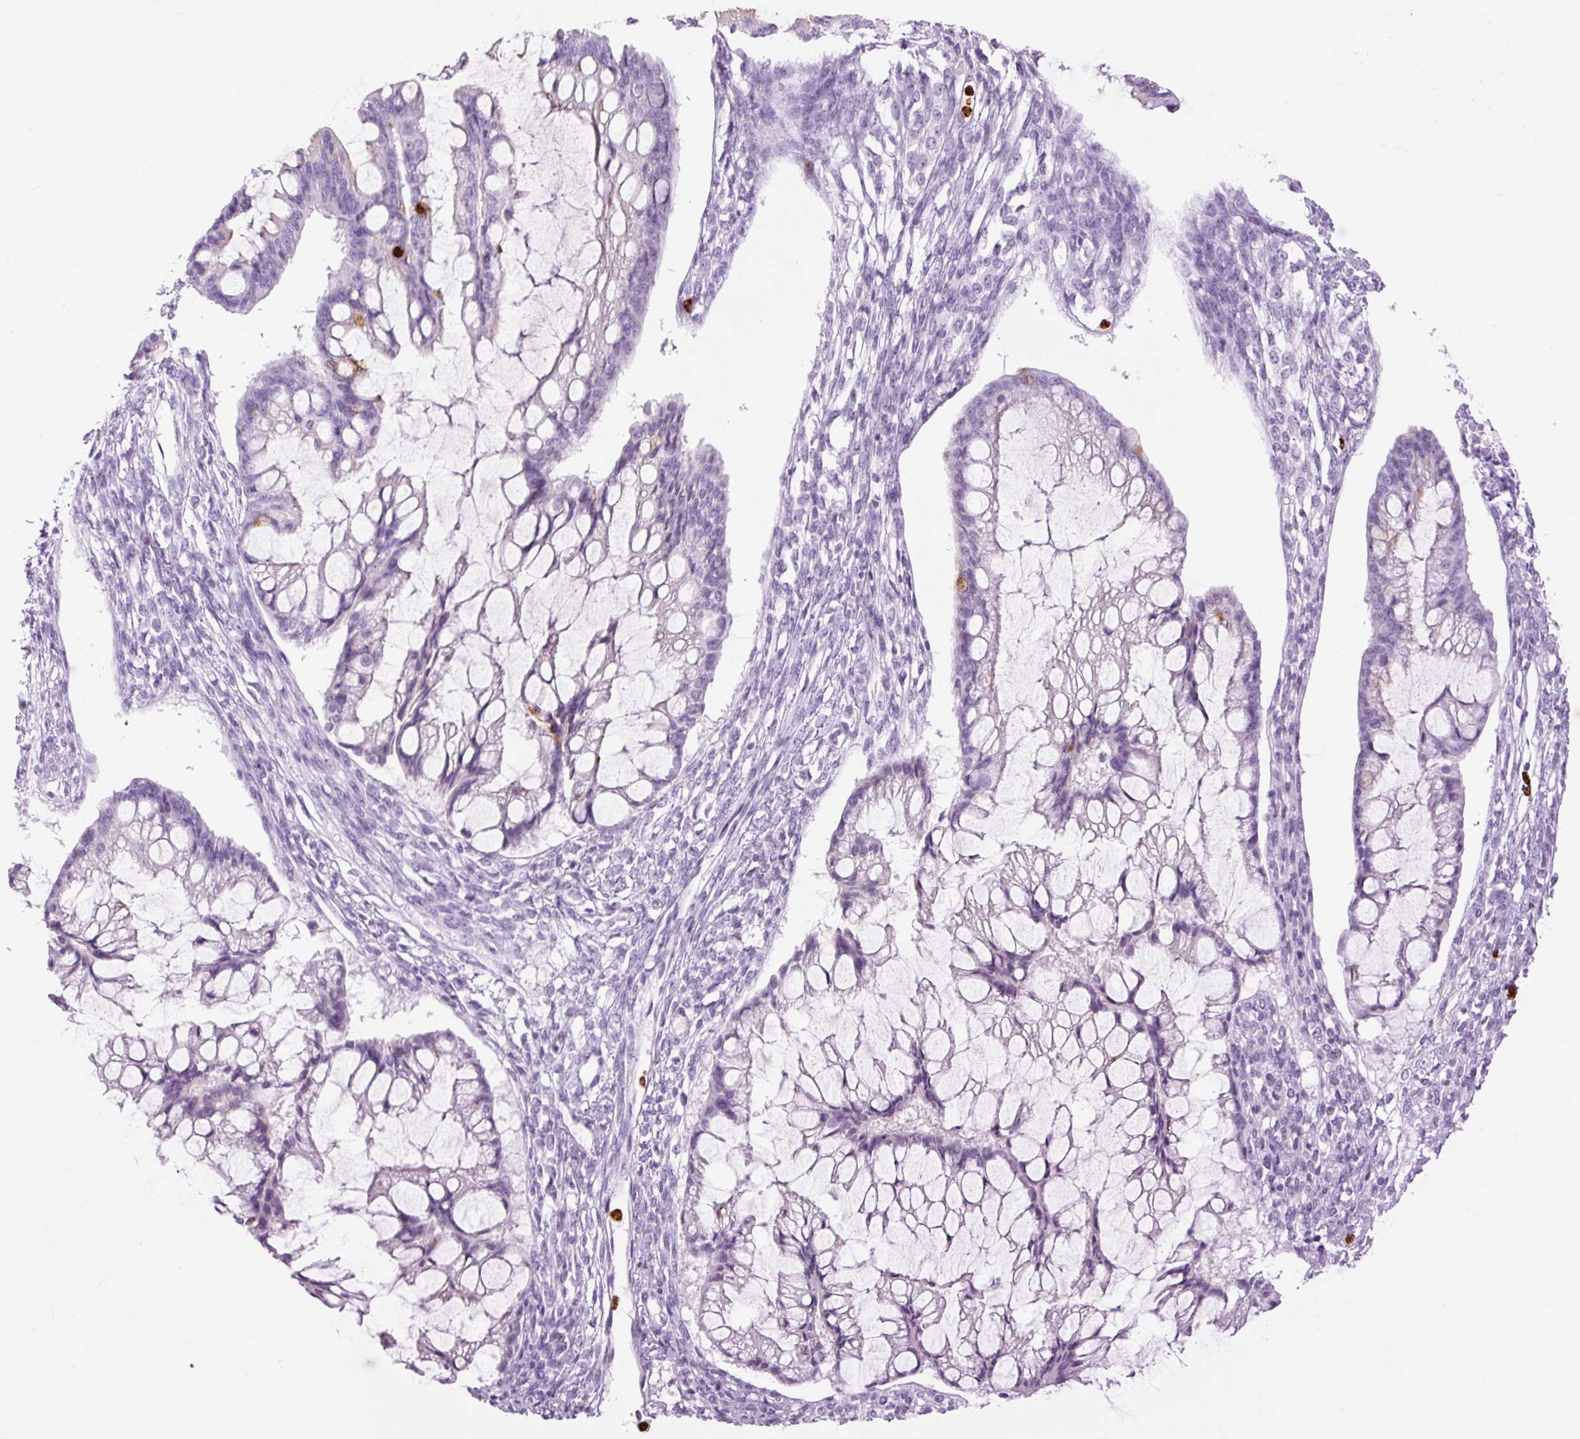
{"staining": {"intensity": "negative", "quantity": "none", "location": "none"}, "tissue": "ovarian cancer", "cell_type": "Tumor cells", "image_type": "cancer", "snomed": [{"axis": "morphology", "description": "Cystadenocarcinoma, mucinous, NOS"}, {"axis": "topography", "description": "Ovary"}], "caption": "Immunohistochemistry (IHC) micrograph of neoplastic tissue: human ovarian cancer (mucinous cystadenocarcinoma) stained with DAB (3,3'-diaminobenzidine) exhibits no significant protein staining in tumor cells. Brightfield microscopy of immunohistochemistry stained with DAB (brown) and hematoxylin (blue), captured at high magnification.", "gene": "LYZ", "patient": {"sex": "female", "age": 73}}